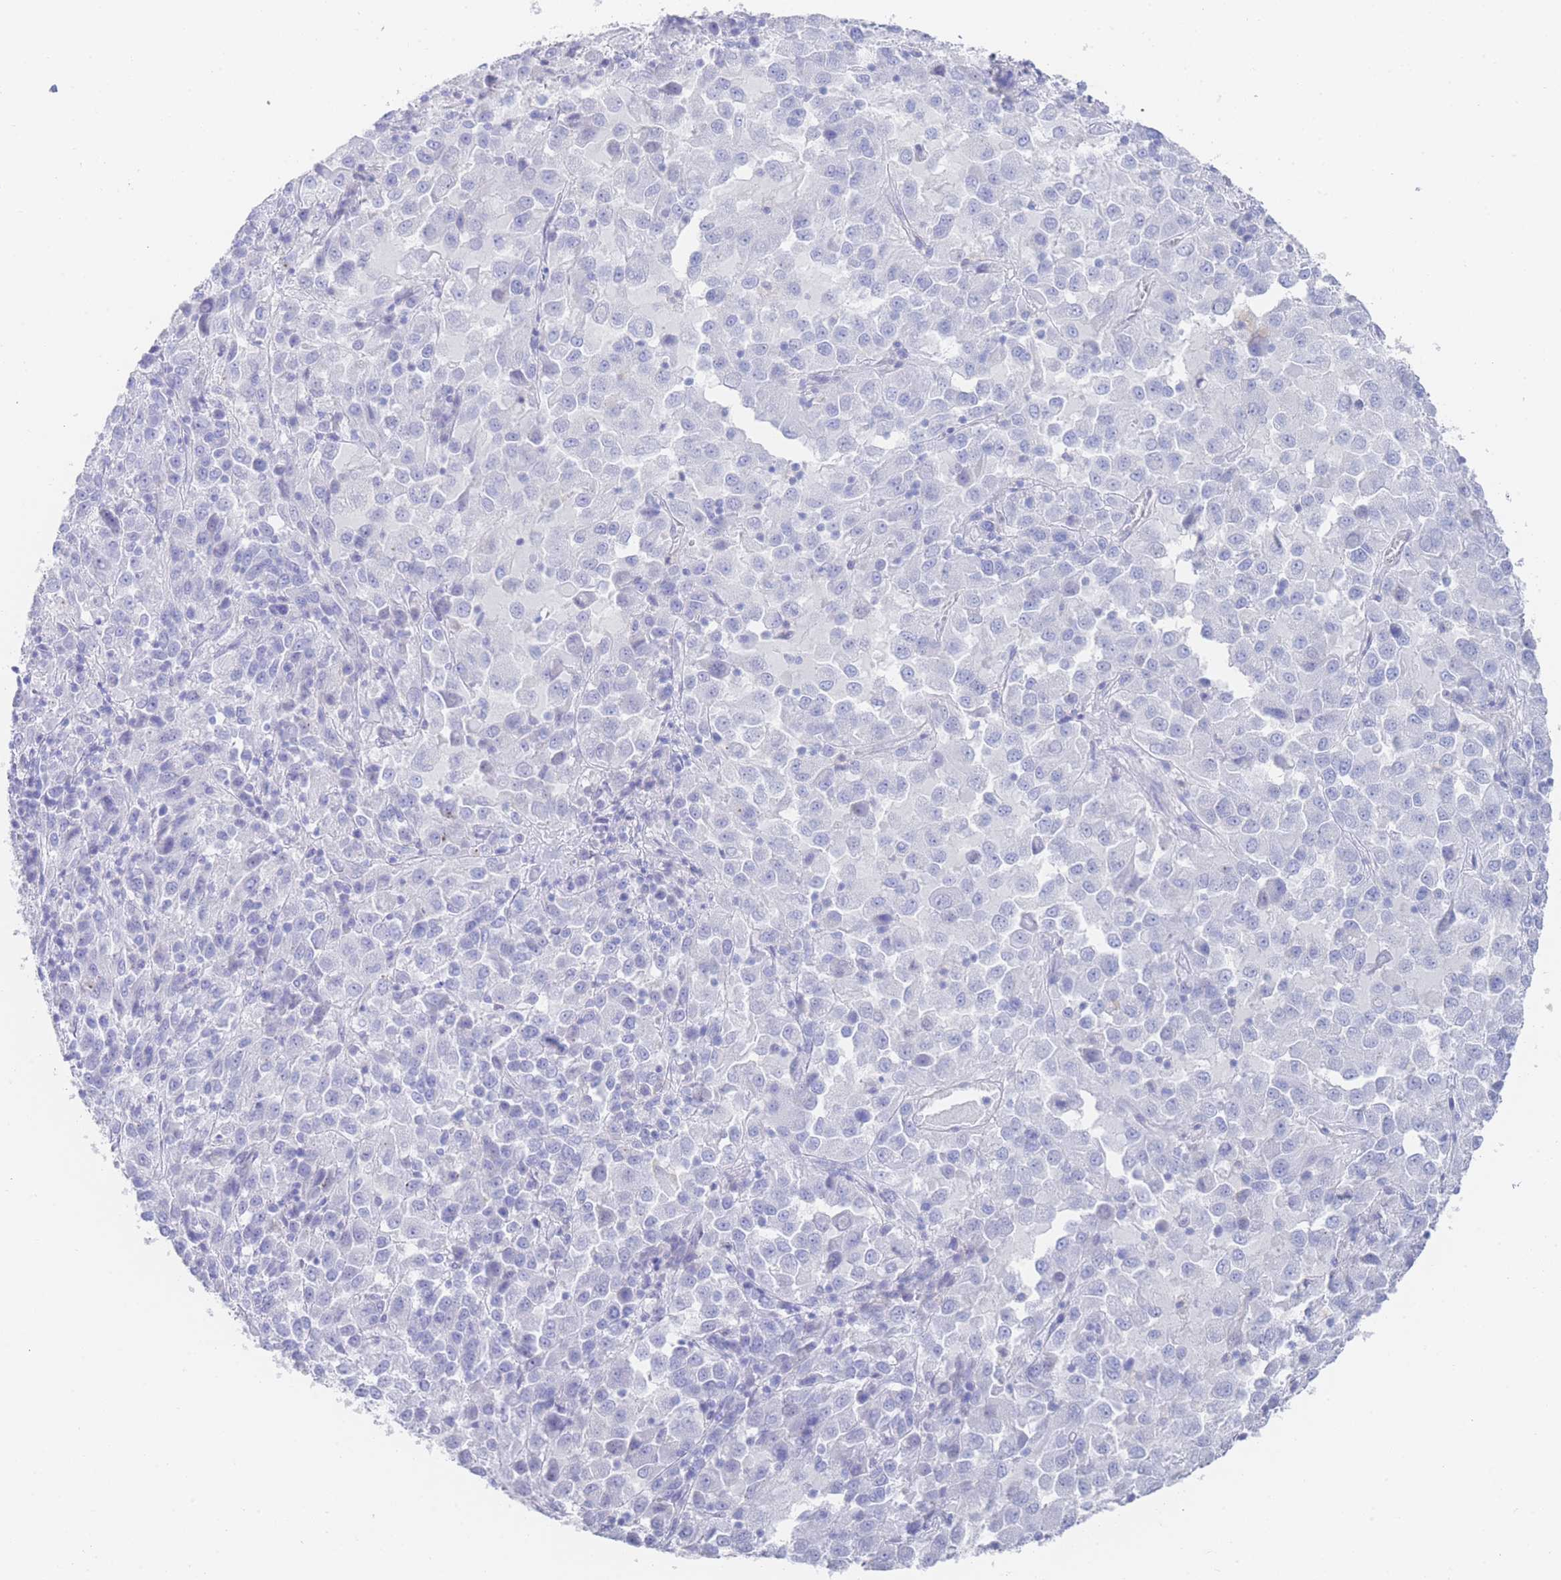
{"staining": {"intensity": "negative", "quantity": "none", "location": "none"}, "tissue": "melanoma", "cell_type": "Tumor cells", "image_type": "cancer", "snomed": [{"axis": "morphology", "description": "Malignant melanoma, Metastatic site"}, {"axis": "topography", "description": "Lung"}], "caption": "The photomicrograph demonstrates no significant expression in tumor cells of malignant melanoma (metastatic site). The staining was performed using DAB (3,3'-diaminobenzidine) to visualize the protein expression in brown, while the nuclei were stained in blue with hematoxylin (Magnification: 20x).", "gene": "LRRC37A", "patient": {"sex": "male", "age": 64}}